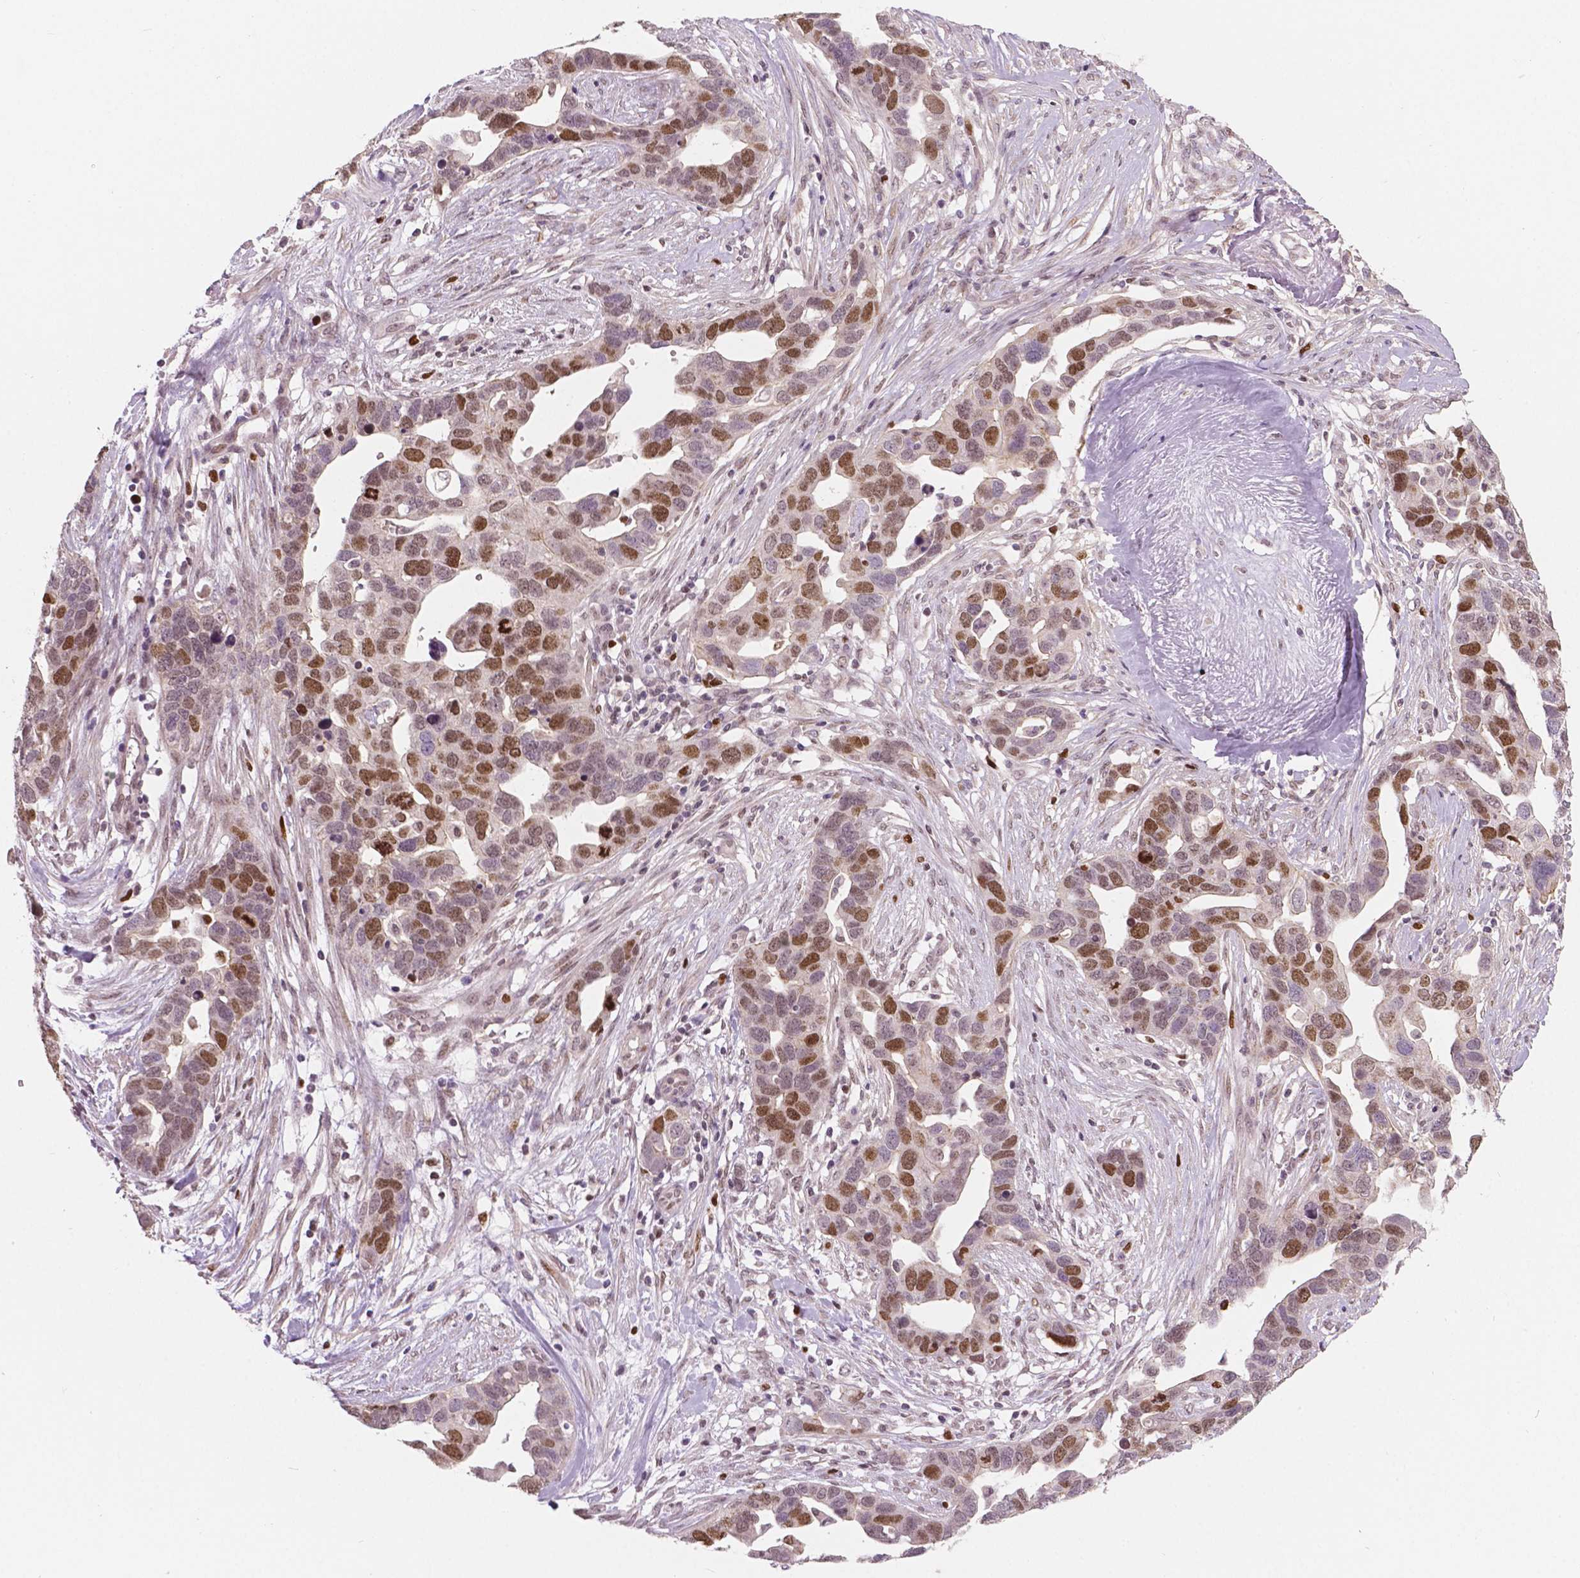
{"staining": {"intensity": "strong", "quantity": "25%-75%", "location": "nuclear"}, "tissue": "ovarian cancer", "cell_type": "Tumor cells", "image_type": "cancer", "snomed": [{"axis": "morphology", "description": "Cystadenocarcinoma, serous, NOS"}, {"axis": "topography", "description": "Ovary"}], "caption": "Serous cystadenocarcinoma (ovarian) stained with DAB (3,3'-diaminobenzidine) immunohistochemistry shows high levels of strong nuclear expression in approximately 25%-75% of tumor cells. (IHC, brightfield microscopy, high magnification).", "gene": "NSD2", "patient": {"sex": "female", "age": 54}}